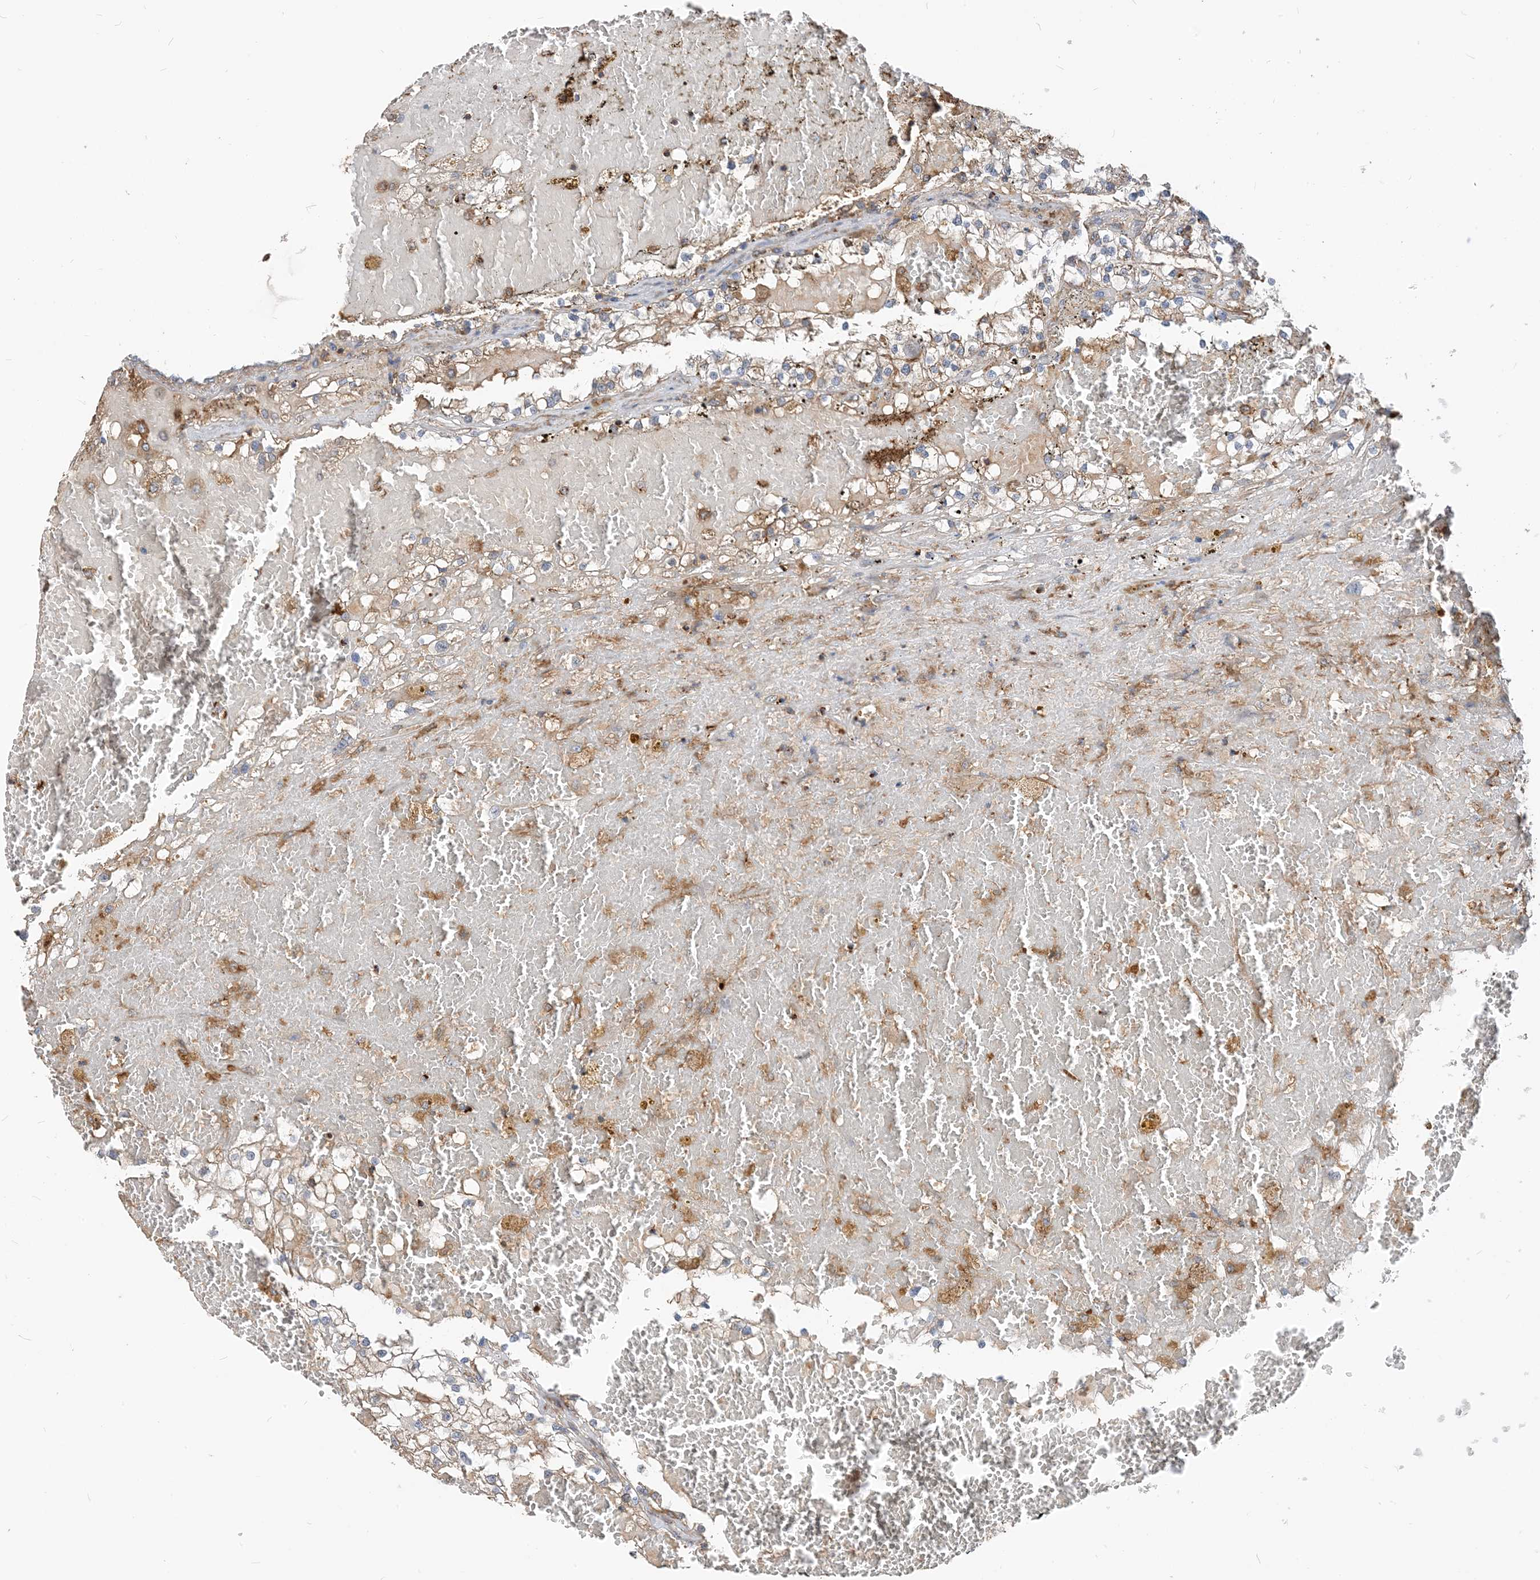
{"staining": {"intensity": "negative", "quantity": "none", "location": "none"}, "tissue": "renal cancer", "cell_type": "Tumor cells", "image_type": "cancer", "snomed": [{"axis": "morphology", "description": "Normal tissue, NOS"}, {"axis": "morphology", "description": "Adenocarcinoma, NOS"}, {"axis": "topography", "description": "Kidney"}], "caption": "The image demonstrates no significant positivity in tumor cells of renal adenocarcinoma.", "gene": "PARVG", "patient": {"sex": "male", "age": 68}}